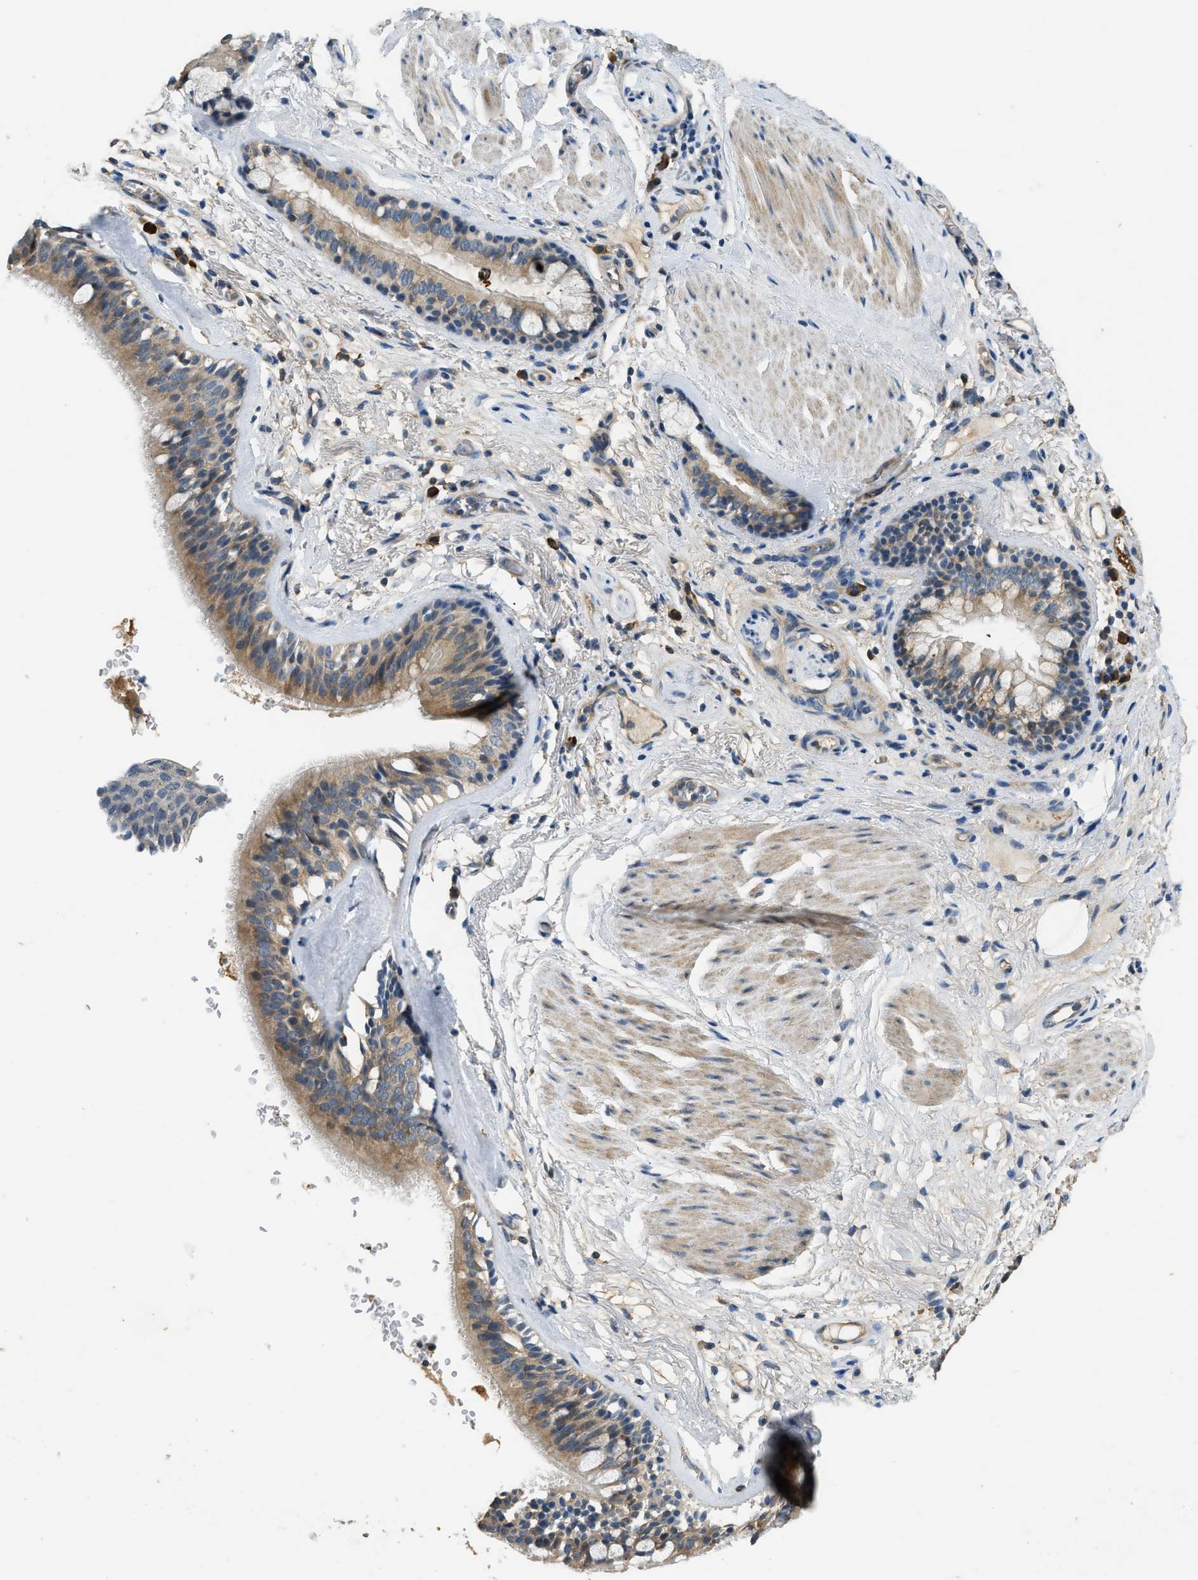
{"staining": {"intensity": "moderate", "quantity": ">75%", "location": "cytoplasmic/membranous"}, "tissue": "bronchus", "cell_type": "Respiratory epithelial cells", "image_type": "normal", "snomed": [{"axis": "morphology", "description": "Normal tissue, NOS"}, {"axis": "topography", "description": "Cartilage tissue"}], "caption": "A medium amount of moderate cytoplasmic/membranous expression is identified in approximately >75% of respiratory epithelial cells in unremarkable bronchus.", "gene": "CFLAR", "patient": {"sex": "female", "age": 63}}